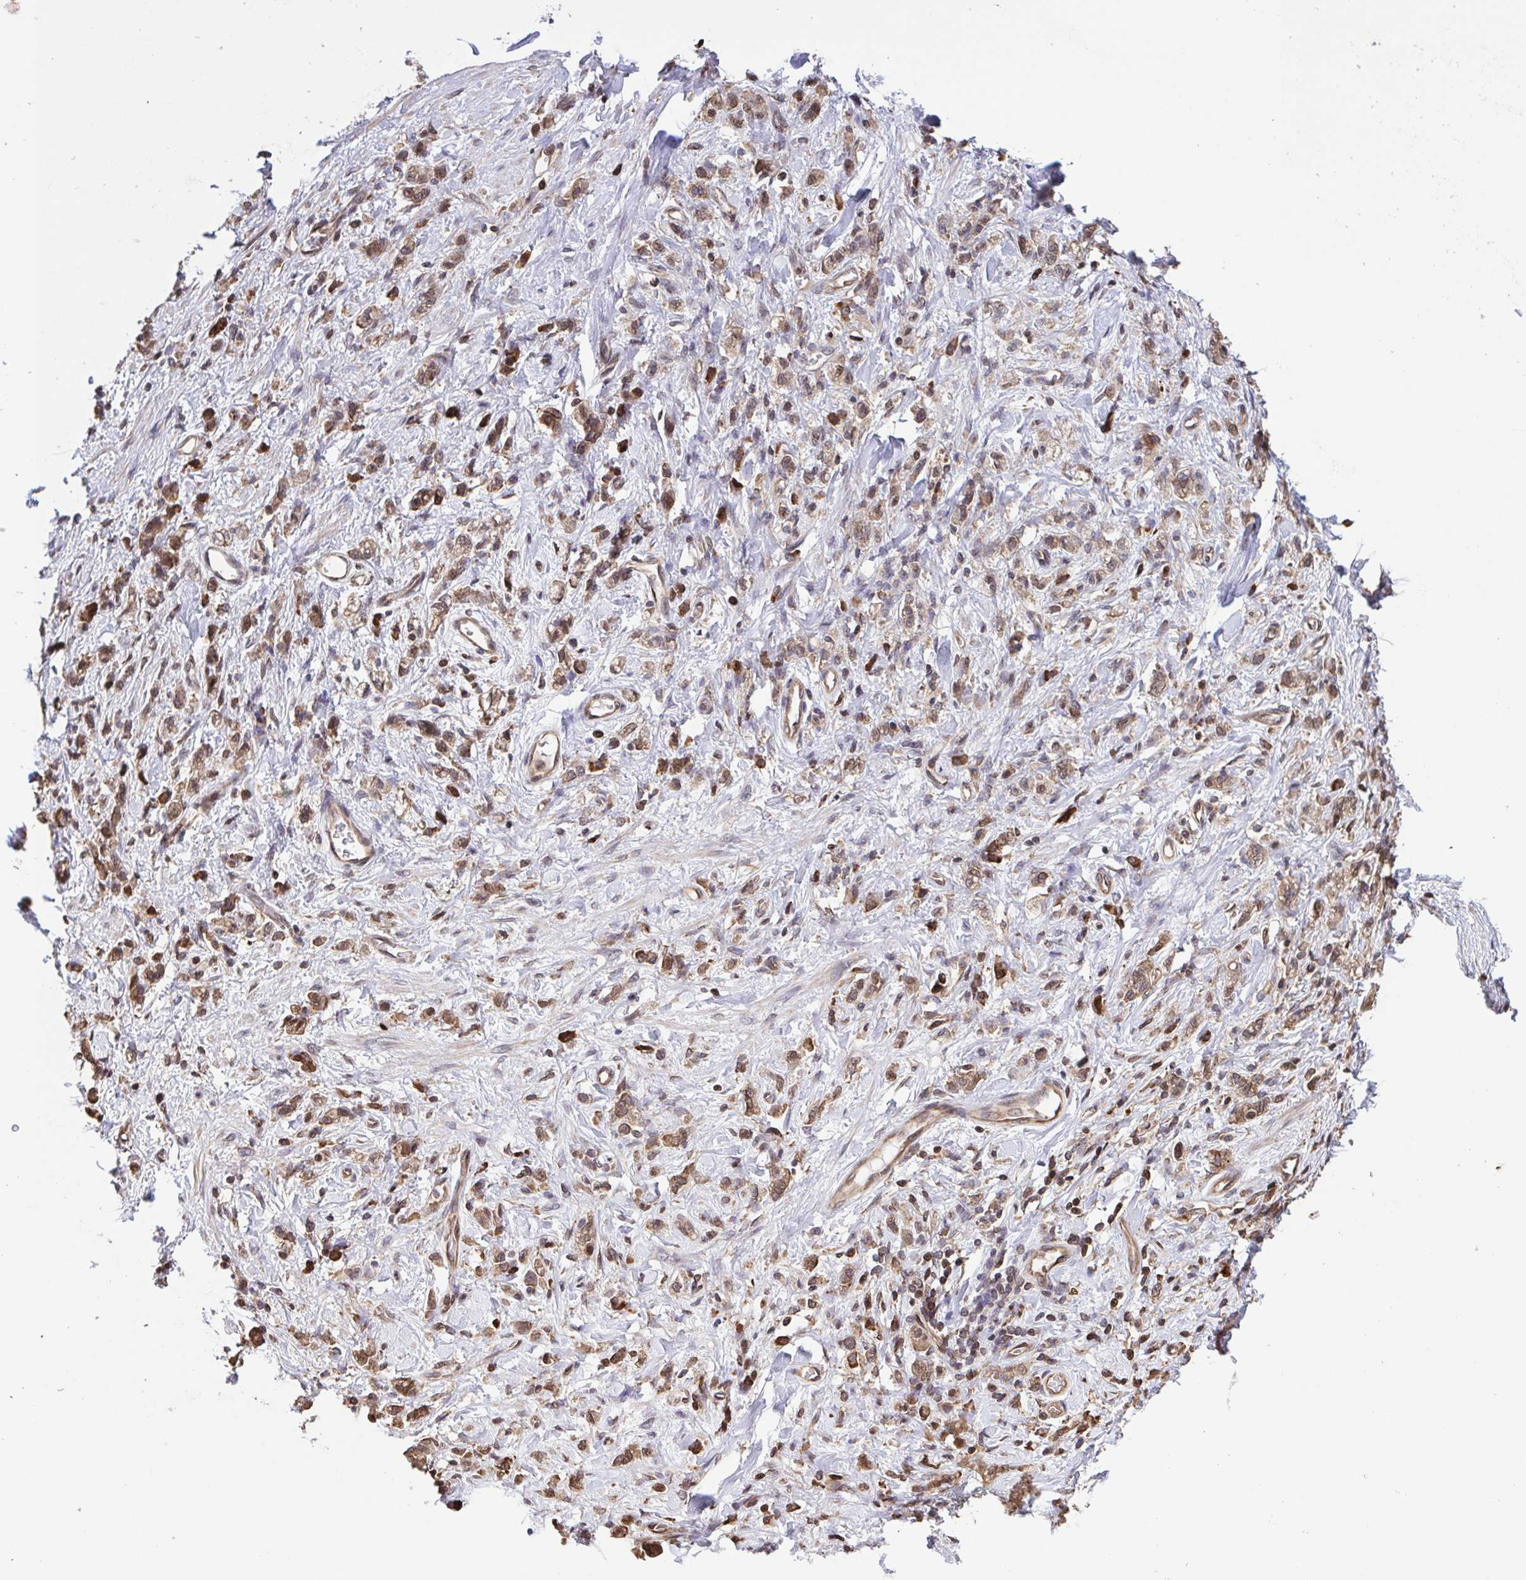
{"staining": {"intensity": "weak", "quantity": ">75%", "location": "cytoplasmic/membranous"}, "tissue": "stomach cancer", "cell_type": "Tumor cells", "image_type": "cancer", "snomed": [{"axis": "morphology", "description": "Adenocarcinoma, NOS"}, {"axis": "topography", "description": "Stomach"}], "caption": "Tumor cells show weak cytoplasmic/membranous staining in about >75% of cells in stomach adenocarcinoma.", "gene": "SEC63", "patient": {"sex": "male", "age": 77}}